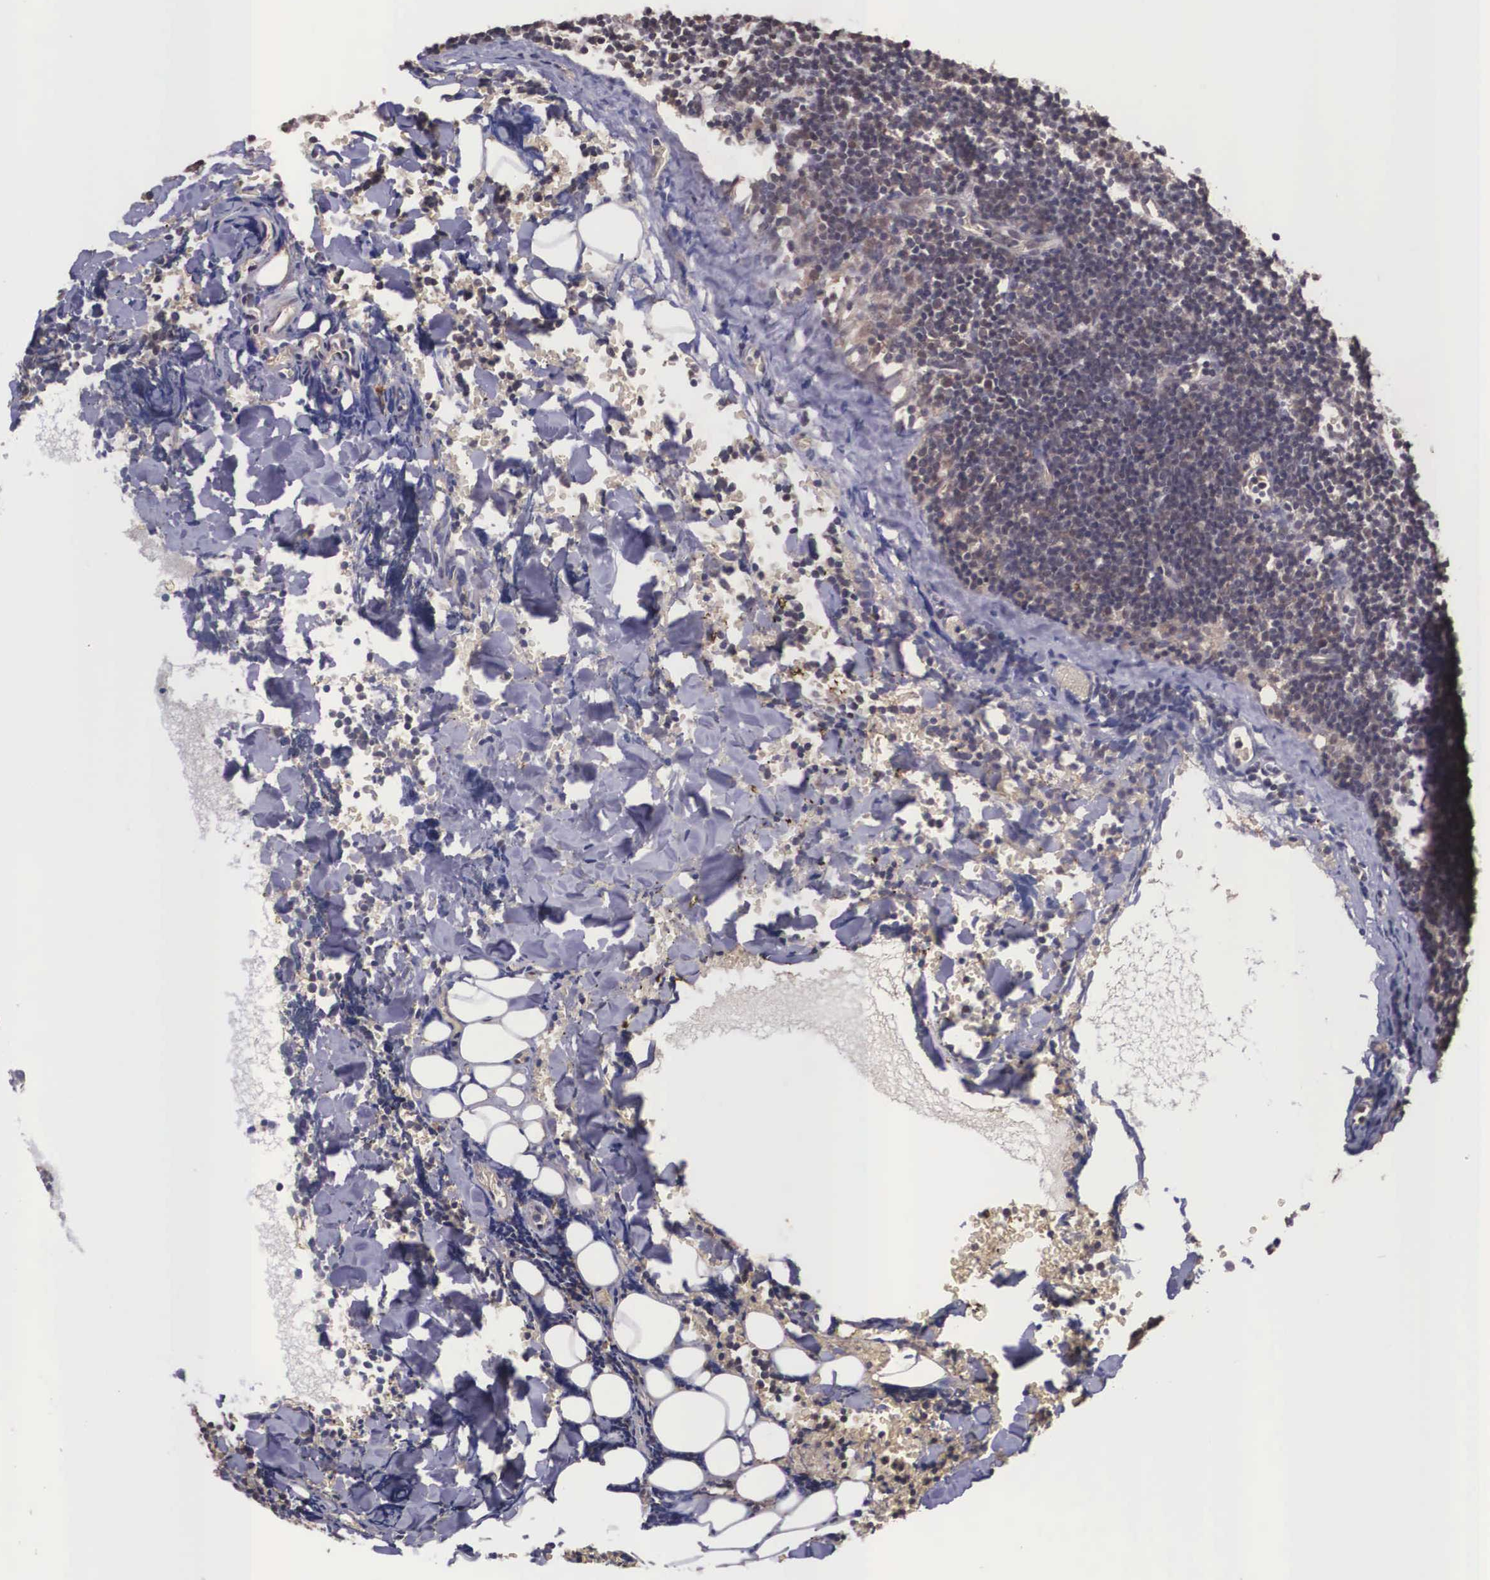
{"staining": {"intensity": "negative", "quantity": "none", "location": "none"}, "tissue": "lymphoma", "cell_type": "Tumor cells", "image_type": "cancer", "snomed": [{"axis": "morphology", "description": "Malignant lymphoma, non-Hodgkin's type, Low grade"}, {"axis": "topography", "description": "Lymph node"}], "caption": "Immunohistochemical staining of human malignant lymphoma, non-Hodgkin's type (low-grade) demonstrates no significant expression in tumor cells. (Brightfield microscopy of DAB IHC at high magnification).", "gene": "VASH1", "patient": {"sex": "male", "age": 57}}